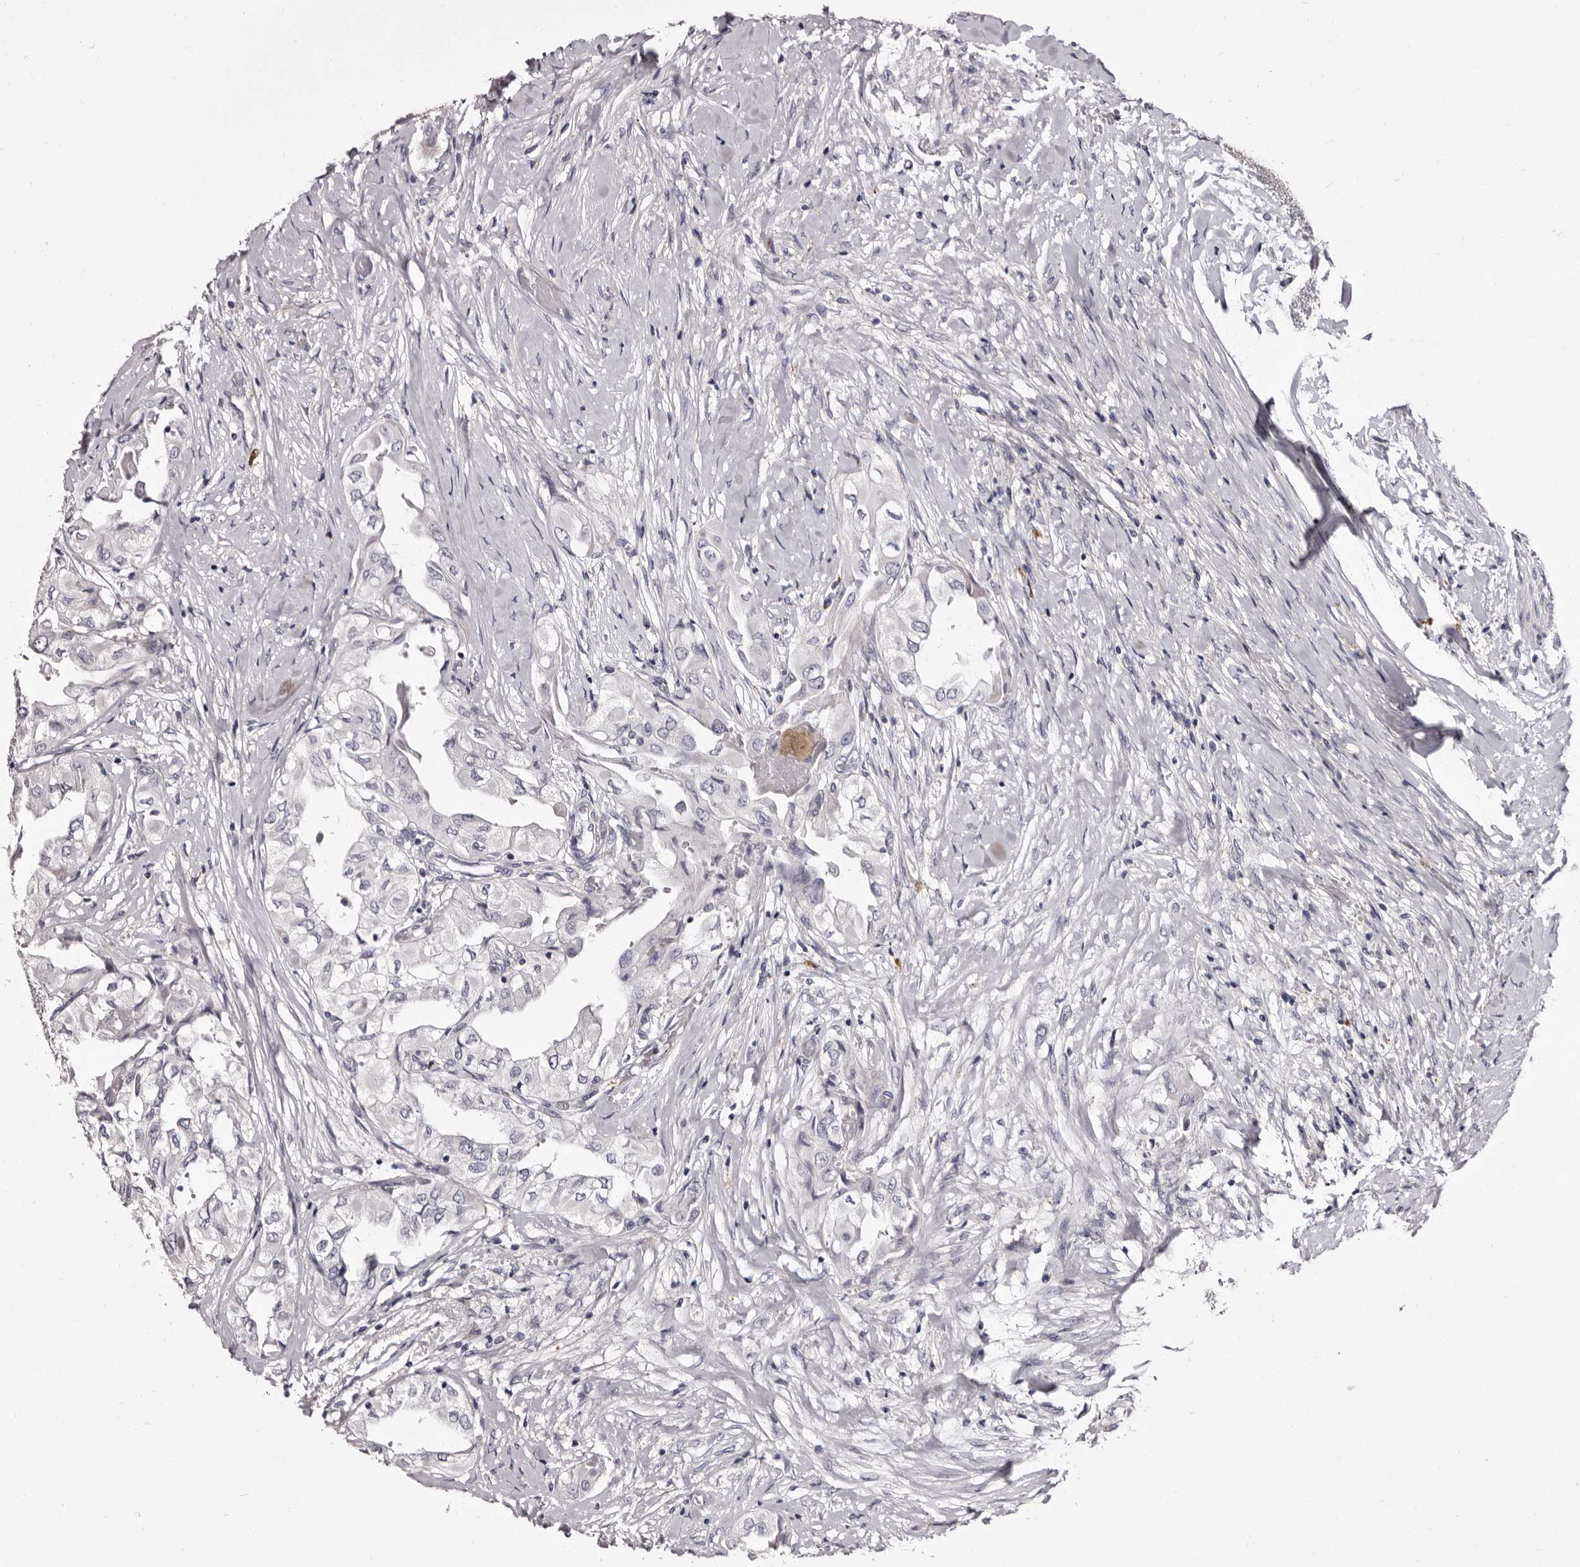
{"staining": {"intensity": "negative", "quantity": "none", "location": "none"}, "tissue": "thyroid cancer", "cell_type": "Tumor cells", "image_type": "cancer", "snomed": [{"axis": "morphology", "description": "Papillary adenocarcinoma, NOS"}, {"axis": "topography", "description": "Thyroid gland"}], "caption": "Immunohistochemistry of papillary adenocarcinoma (thyroid) displays no positivity in tumor cells.", "gene": "AUNIP", "patient": {"sex": "female", "age": 59}}